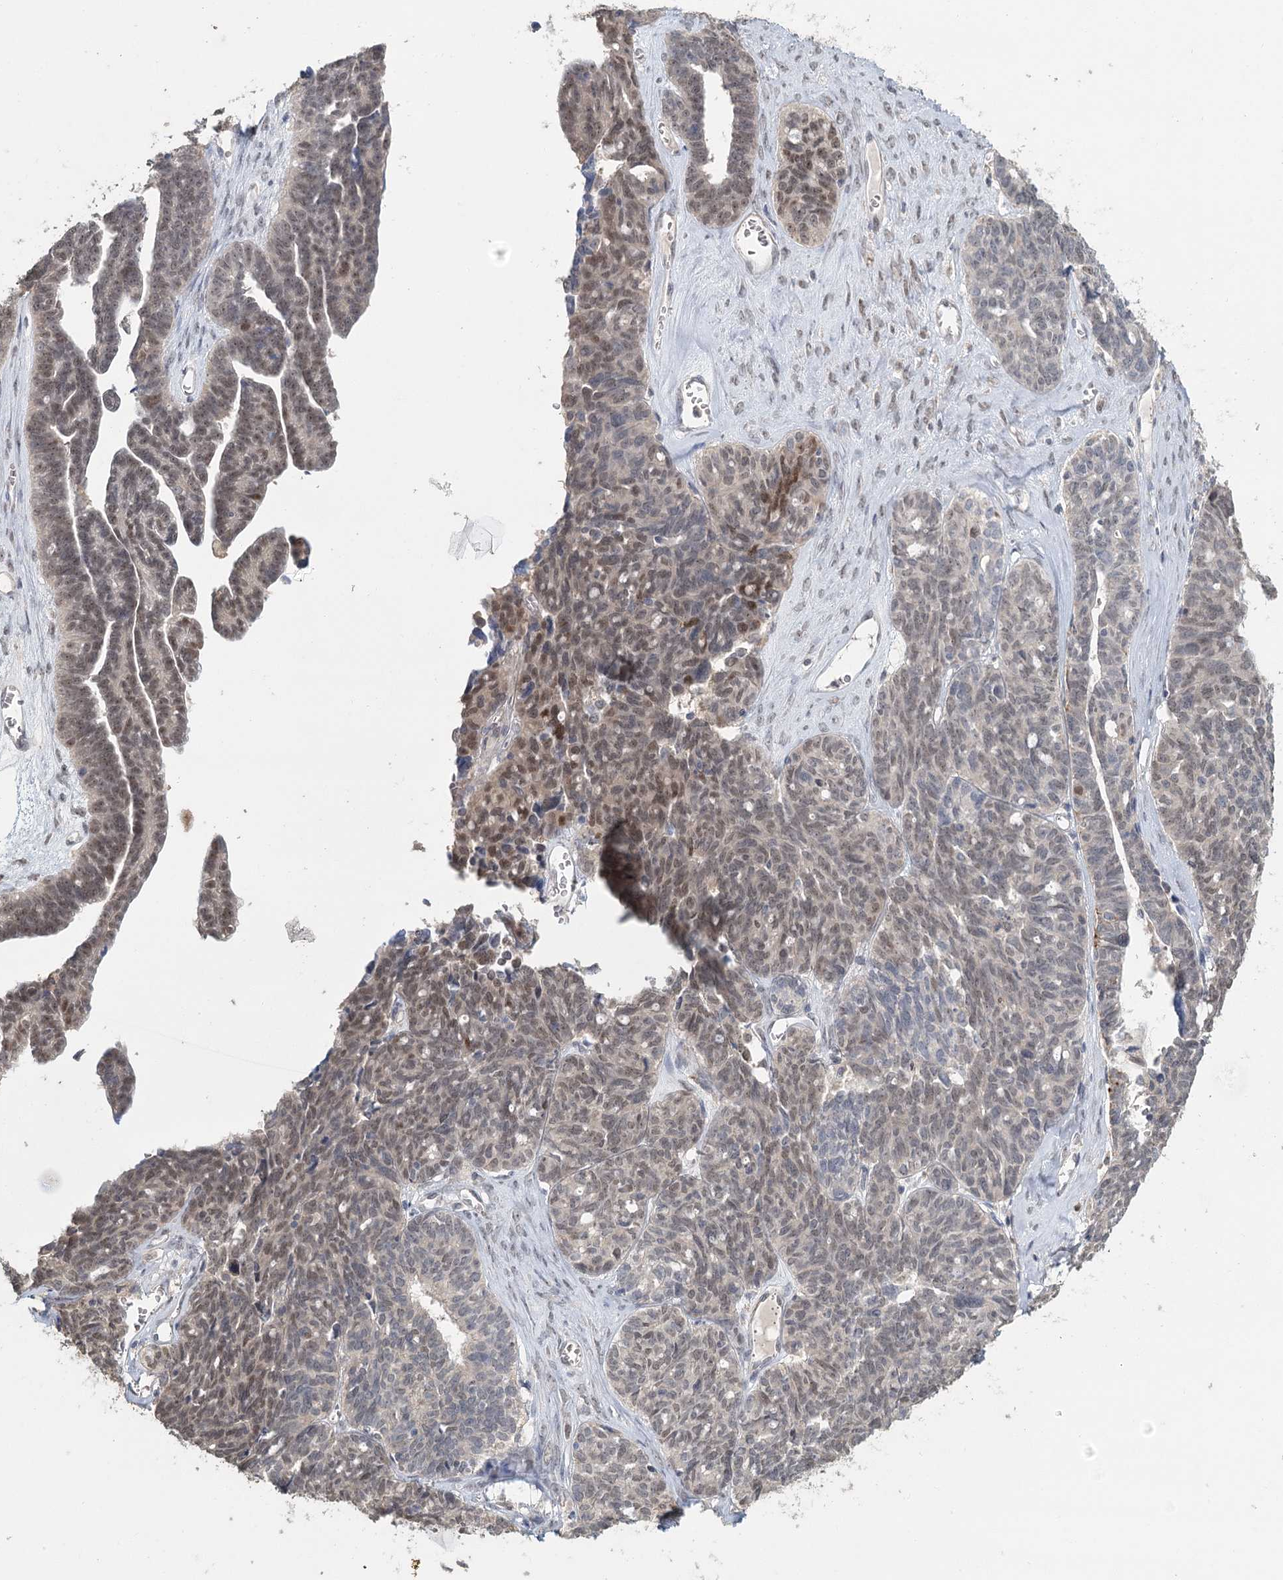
{"staining": {"intensity": "moderate", "quantity": "25%-75%", "location": "nuclear"}, "tissue": "ovarian cancer", "cell_type": "Tumor cells", "image_type": "cancer", "snomed": [{"axis": "morphology", "description": "Cystadenocarcinoma, serous, NOS"}, {"axis": "topography", "description": "Ovary"}], "caption": "Protein expression analysis of ovarian cancer (serous cystadenocarcinoma) displays moderate nuclear expression in about 25%-75% of tumor cells.", "gene": "ADK", "patient": {"sex": "female", "age": 79}}